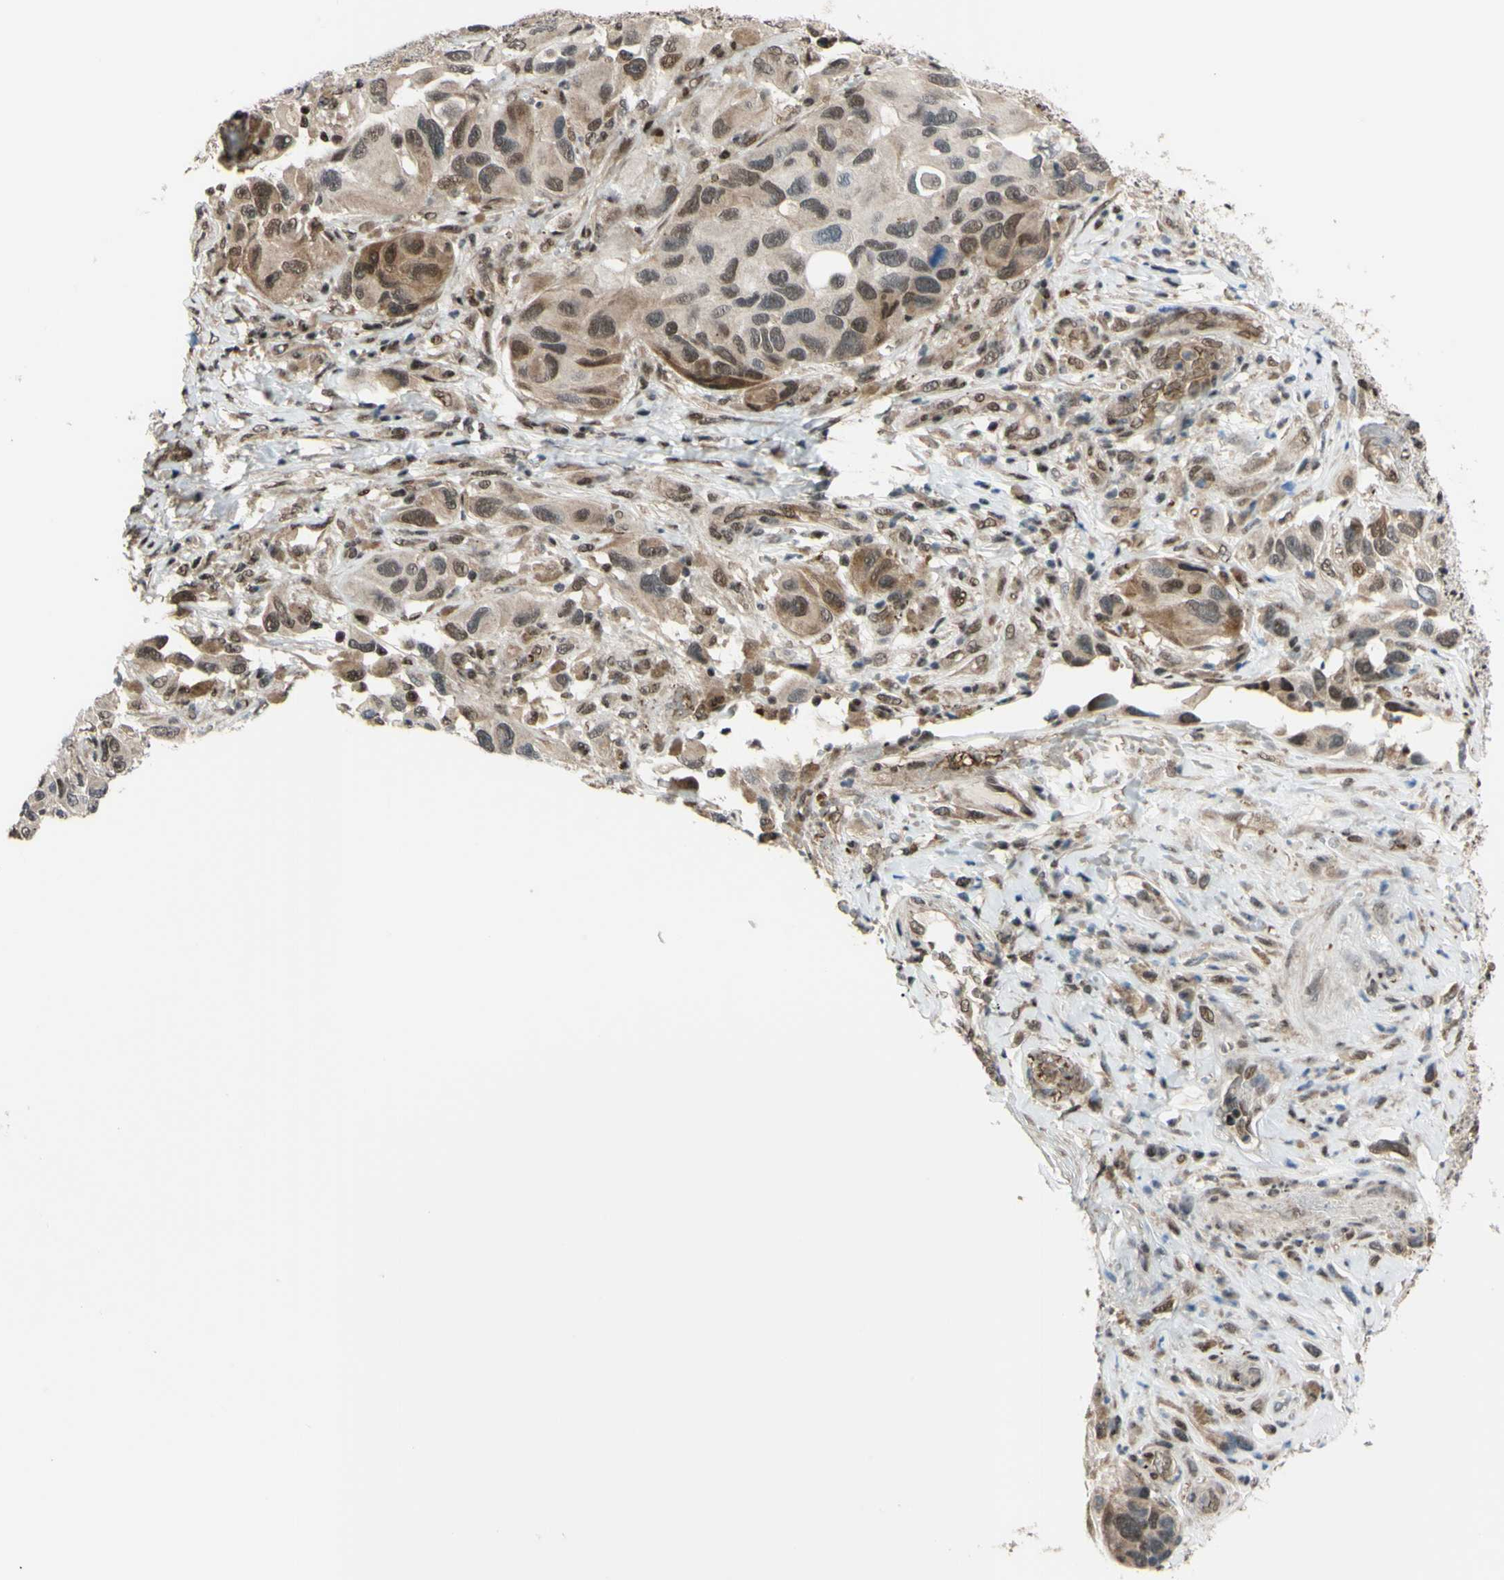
{"staining": {"intensity": "moderate", "quantity": ">75%", "location": "cytoplasmic/membranous,nuclear"}, "tissue": "melanoma", "cell_type": "Tumor cells", "image_type": "cancer", "snomed": [{"axis": "morphology", "description": "Malignant melanoma, NOS"}, {"axis": "topography", "description": "Skin"}], "caption": "Moderate cytoplasmic/membranous and nuclear staining for a protein is present in about >75% of tumor cells of melanoma using immunohistochemistry (IHC).", "gene": "THAP12", "patient": {"sex": "female", "age": 73}}